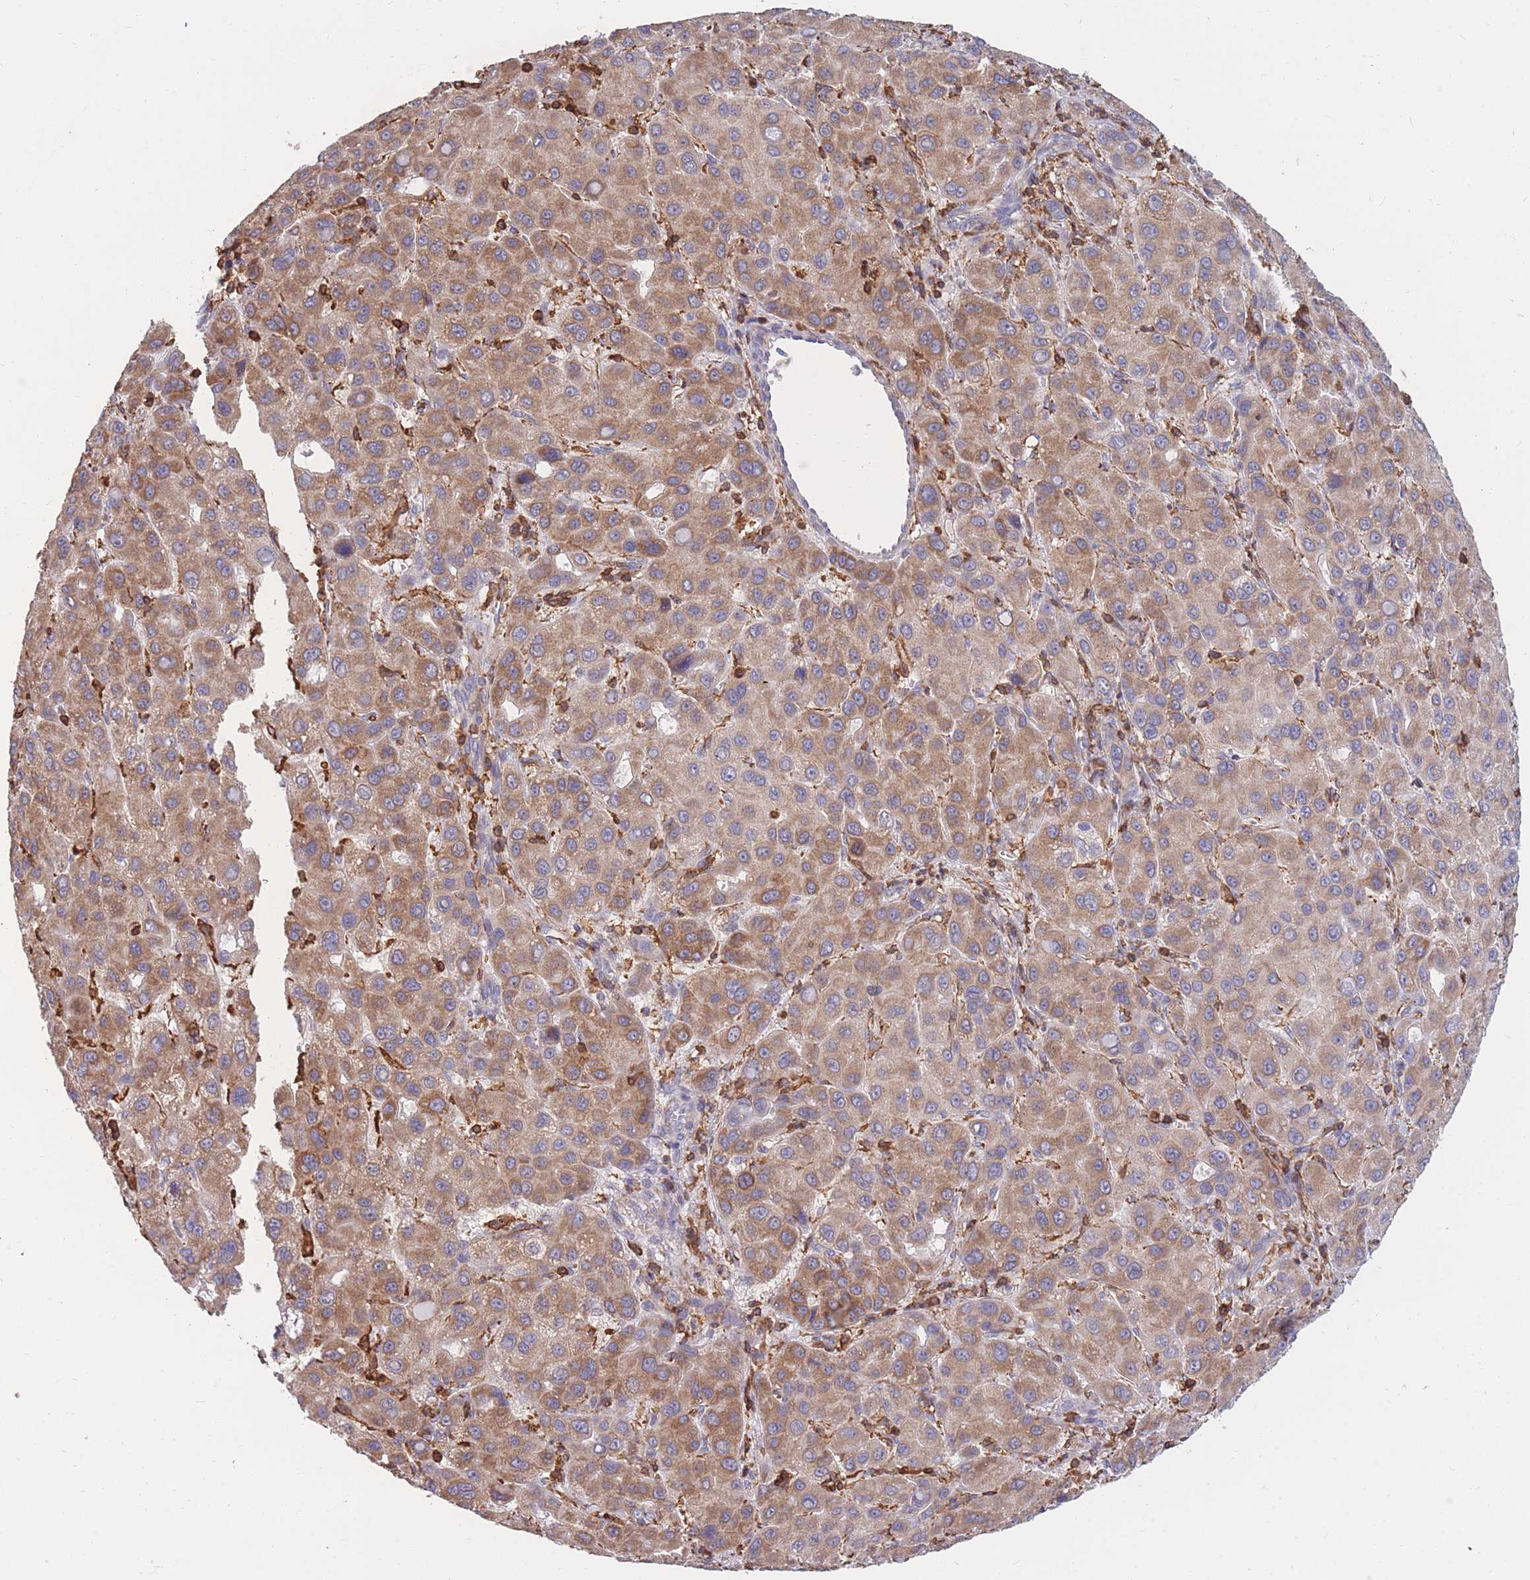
{"staining": {"intensity": "moderate", "quantity": "25%-75%", "location": "cytoplasmic/membranous"}, "tissue": "liver cancer", "cell_type": "Tumor cells", "image_type": "cancer", "snomed": [{"axis": "morphology", "description": "Carcinoma, Hepatocellular, NOS"}, {"axis": "topography", "description": "Liver"}], "caption": "The photomicrograph exhibits immunohistochemical staining of hepatocellular carcinoma (liver). There is moderate cytoplasmic/membranous expression is present in approximately 25%-75% of tumor cells. (DAB = brown stain, brightfield microscopy at high magnification).", "gene": "MRPL54", "patient": {"sex": "male", "age": 55}}